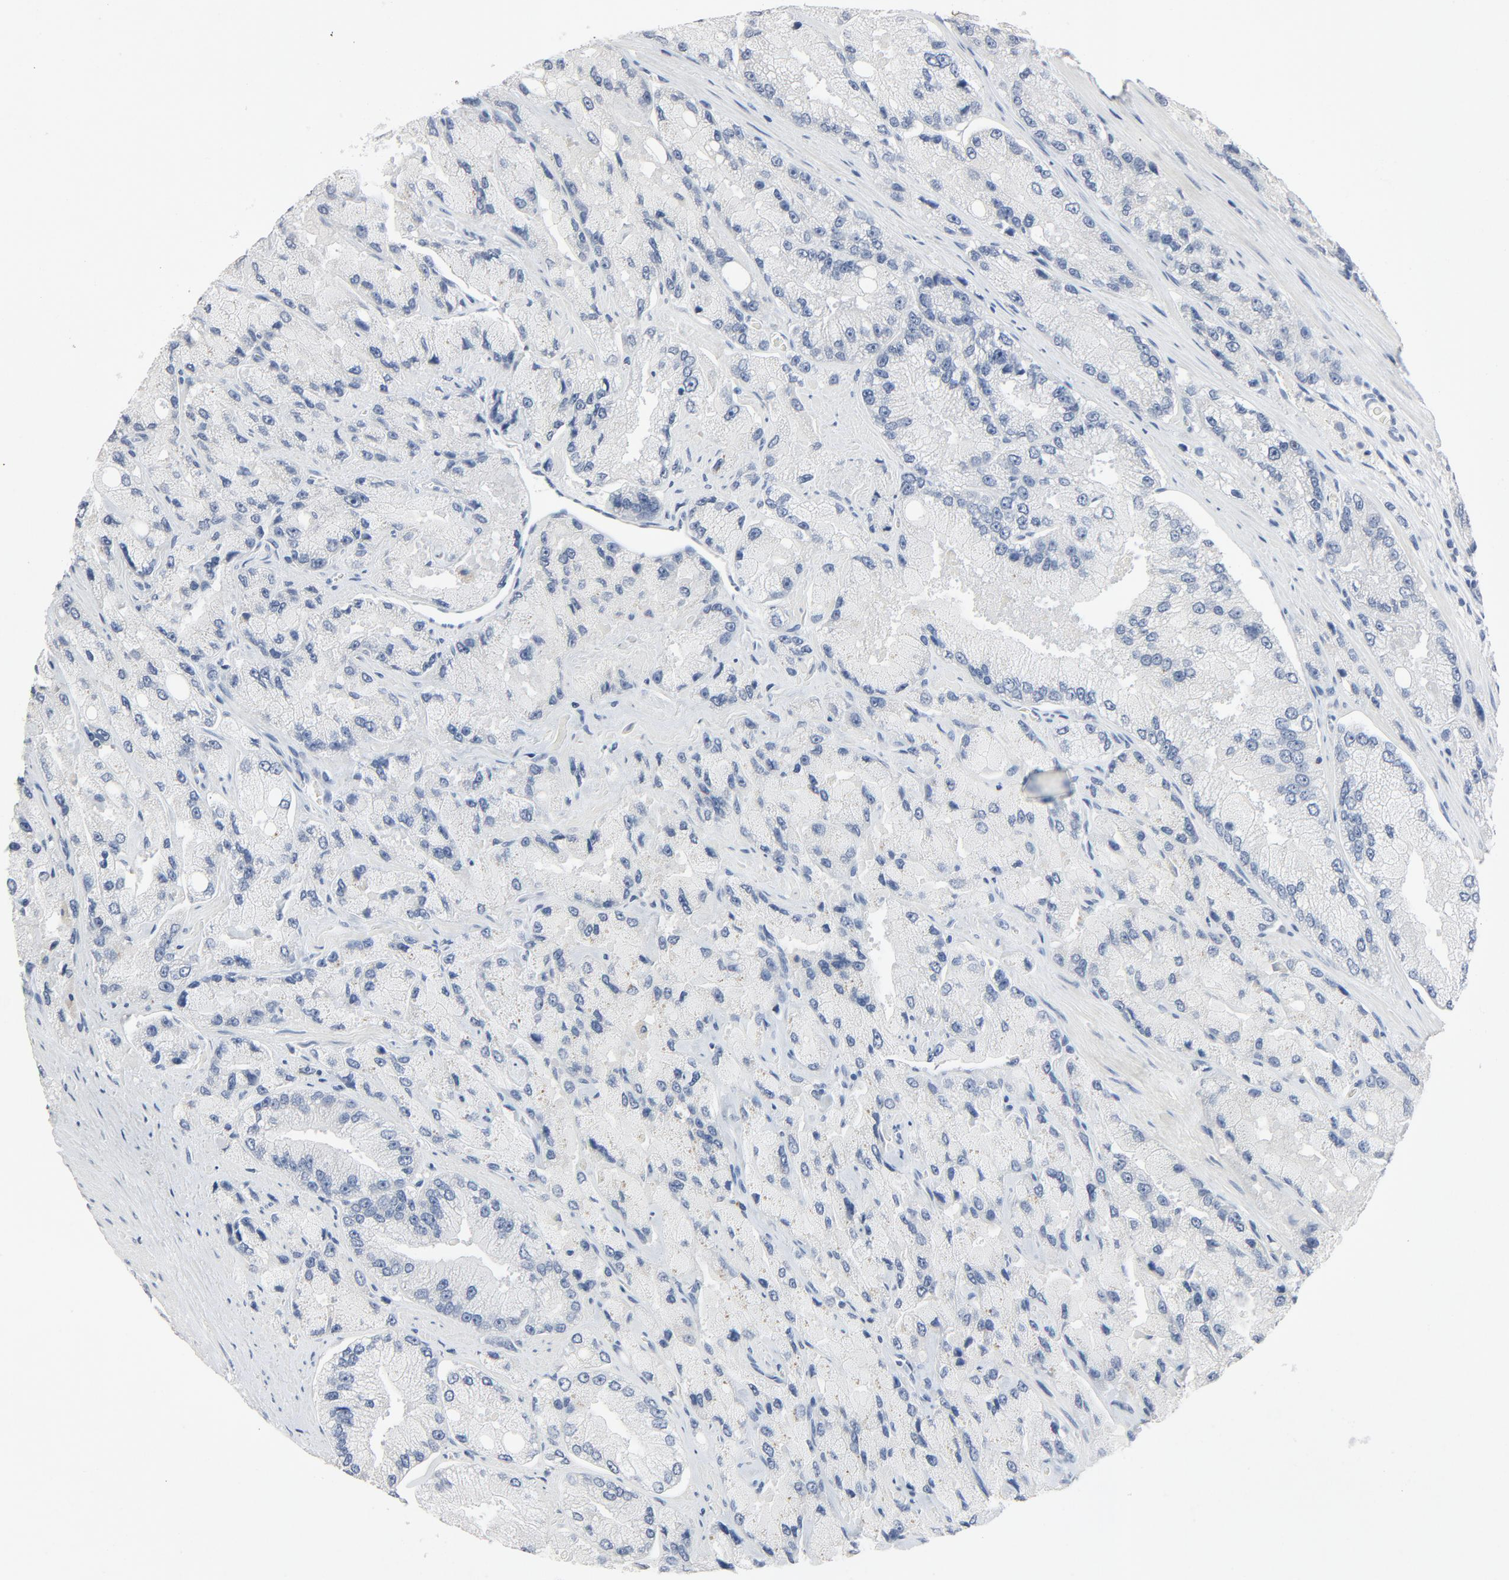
{"staining": {"intensity": "negative", "quantity": "none", "location": "none"}, "tissue": "prostate cancer", "cell_type": "Tumor cells", "image_type": "cancer", "snomed": [{"axis": "morphology", "description": "Adenocarcinoma, High grade"}, {"axis": "topography", "description": "Prostate"}], "caption": "Protein analysis of prostate cancer (high-grade adenocarcinoma) displays no significant positivity in tumor cells. (DAB (3,3'-diaminobenzidine) immunohistochemistry with hematoxylin counter stain).", "gene": "ZCCHC13", "patient": {"sex": "male", "age": 58}}